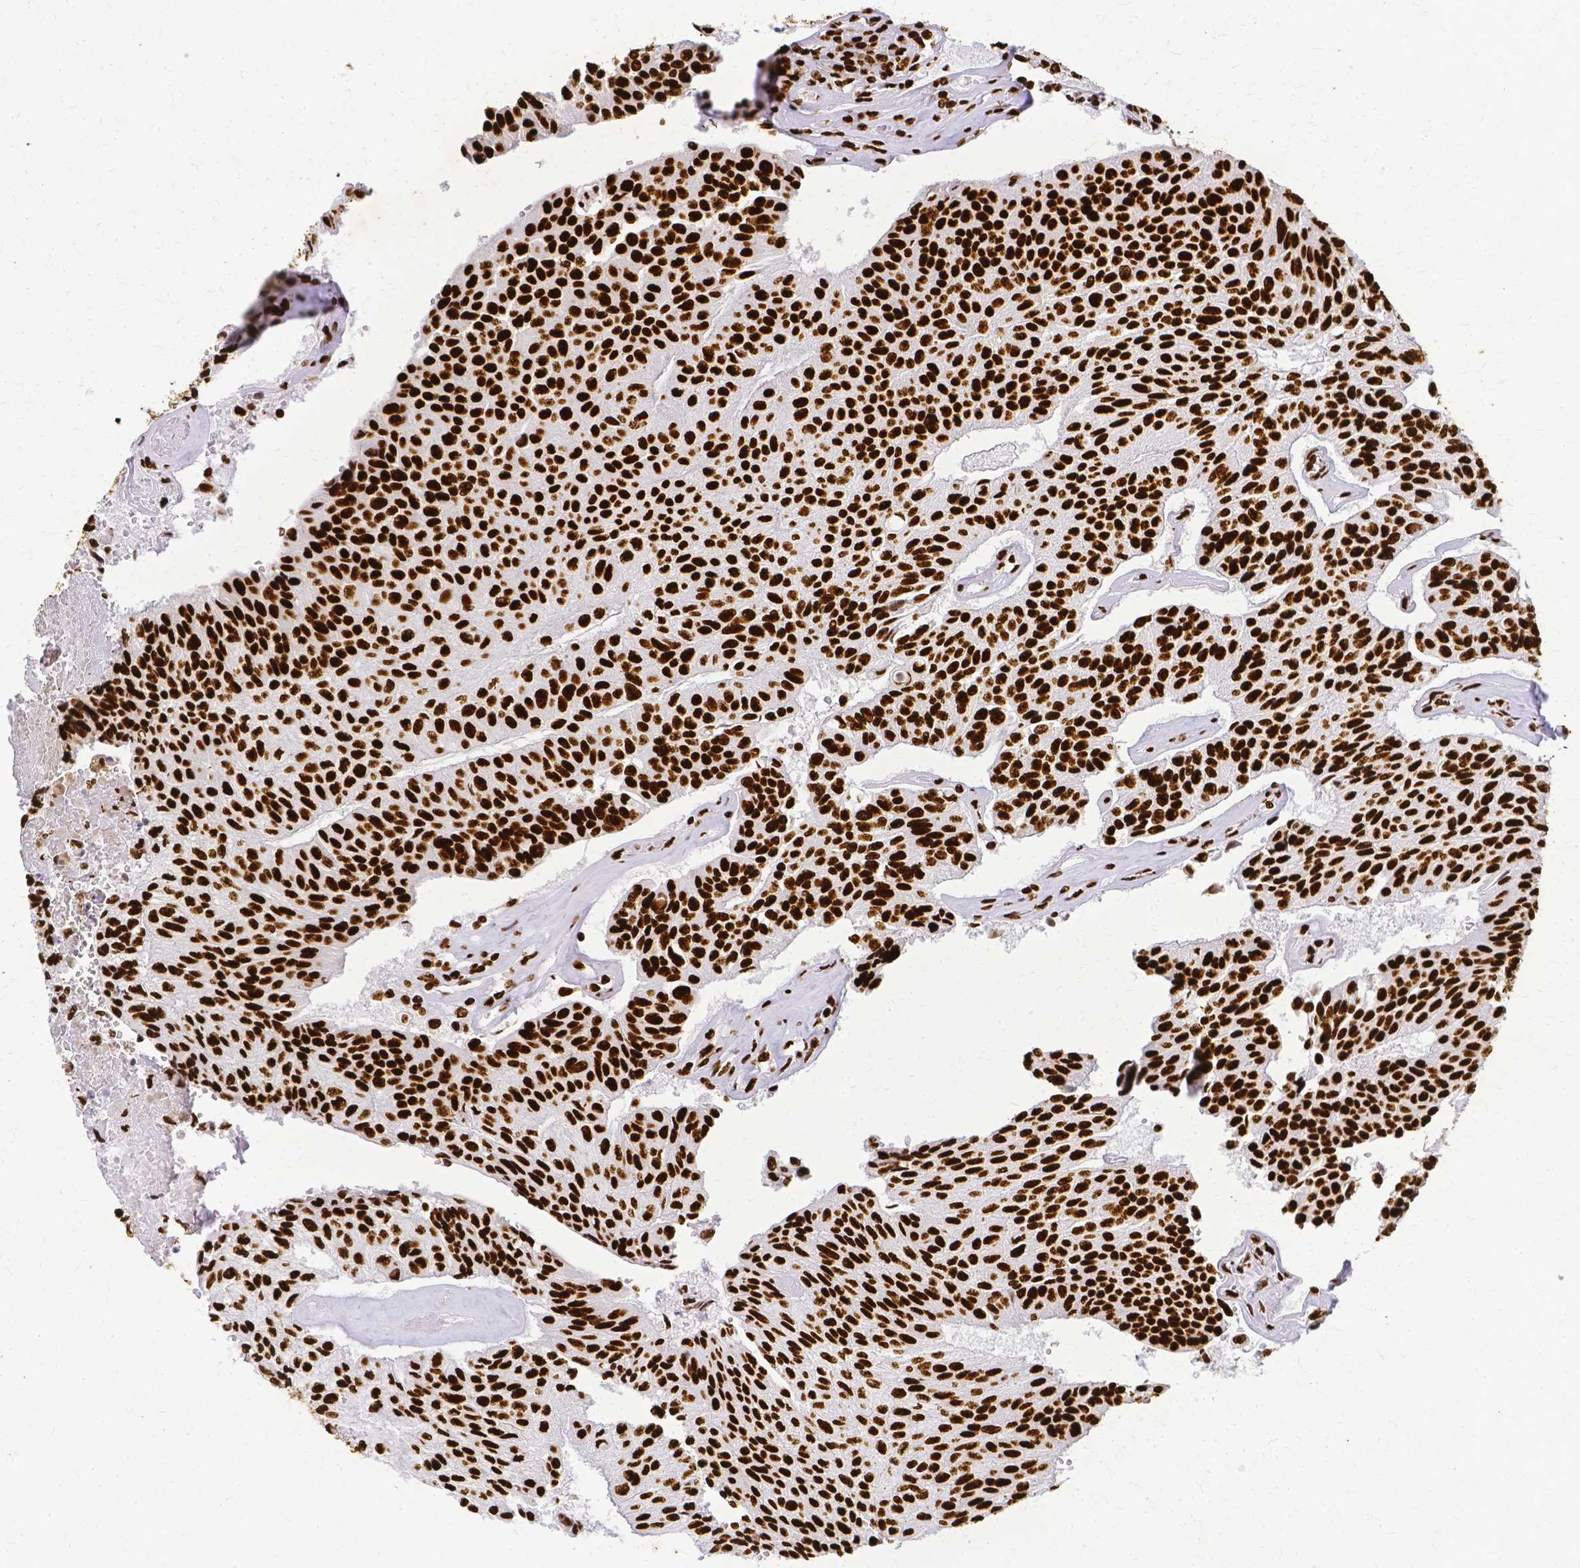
{"staining": {"intensity": "strong", "quantity": ">75%", "location": "nuclear"}, "tissue": "urothelial cancer", "cell_type": "Tumor cells", "image_type": "cancer", "snomed": [{"axis": "morphology", "description": "Urothelial carcinoma, High grade"}, {"axis": "topography", "description": "Urinary bladder"}], "caption": "IHC image of urothelial cancer stained for a protein (brown), which shows high levels of strong nuclear positivity in about >75% of tumor cells.", "gene": "SFPQ", "patient": {"sex": "male", "age": 66}}